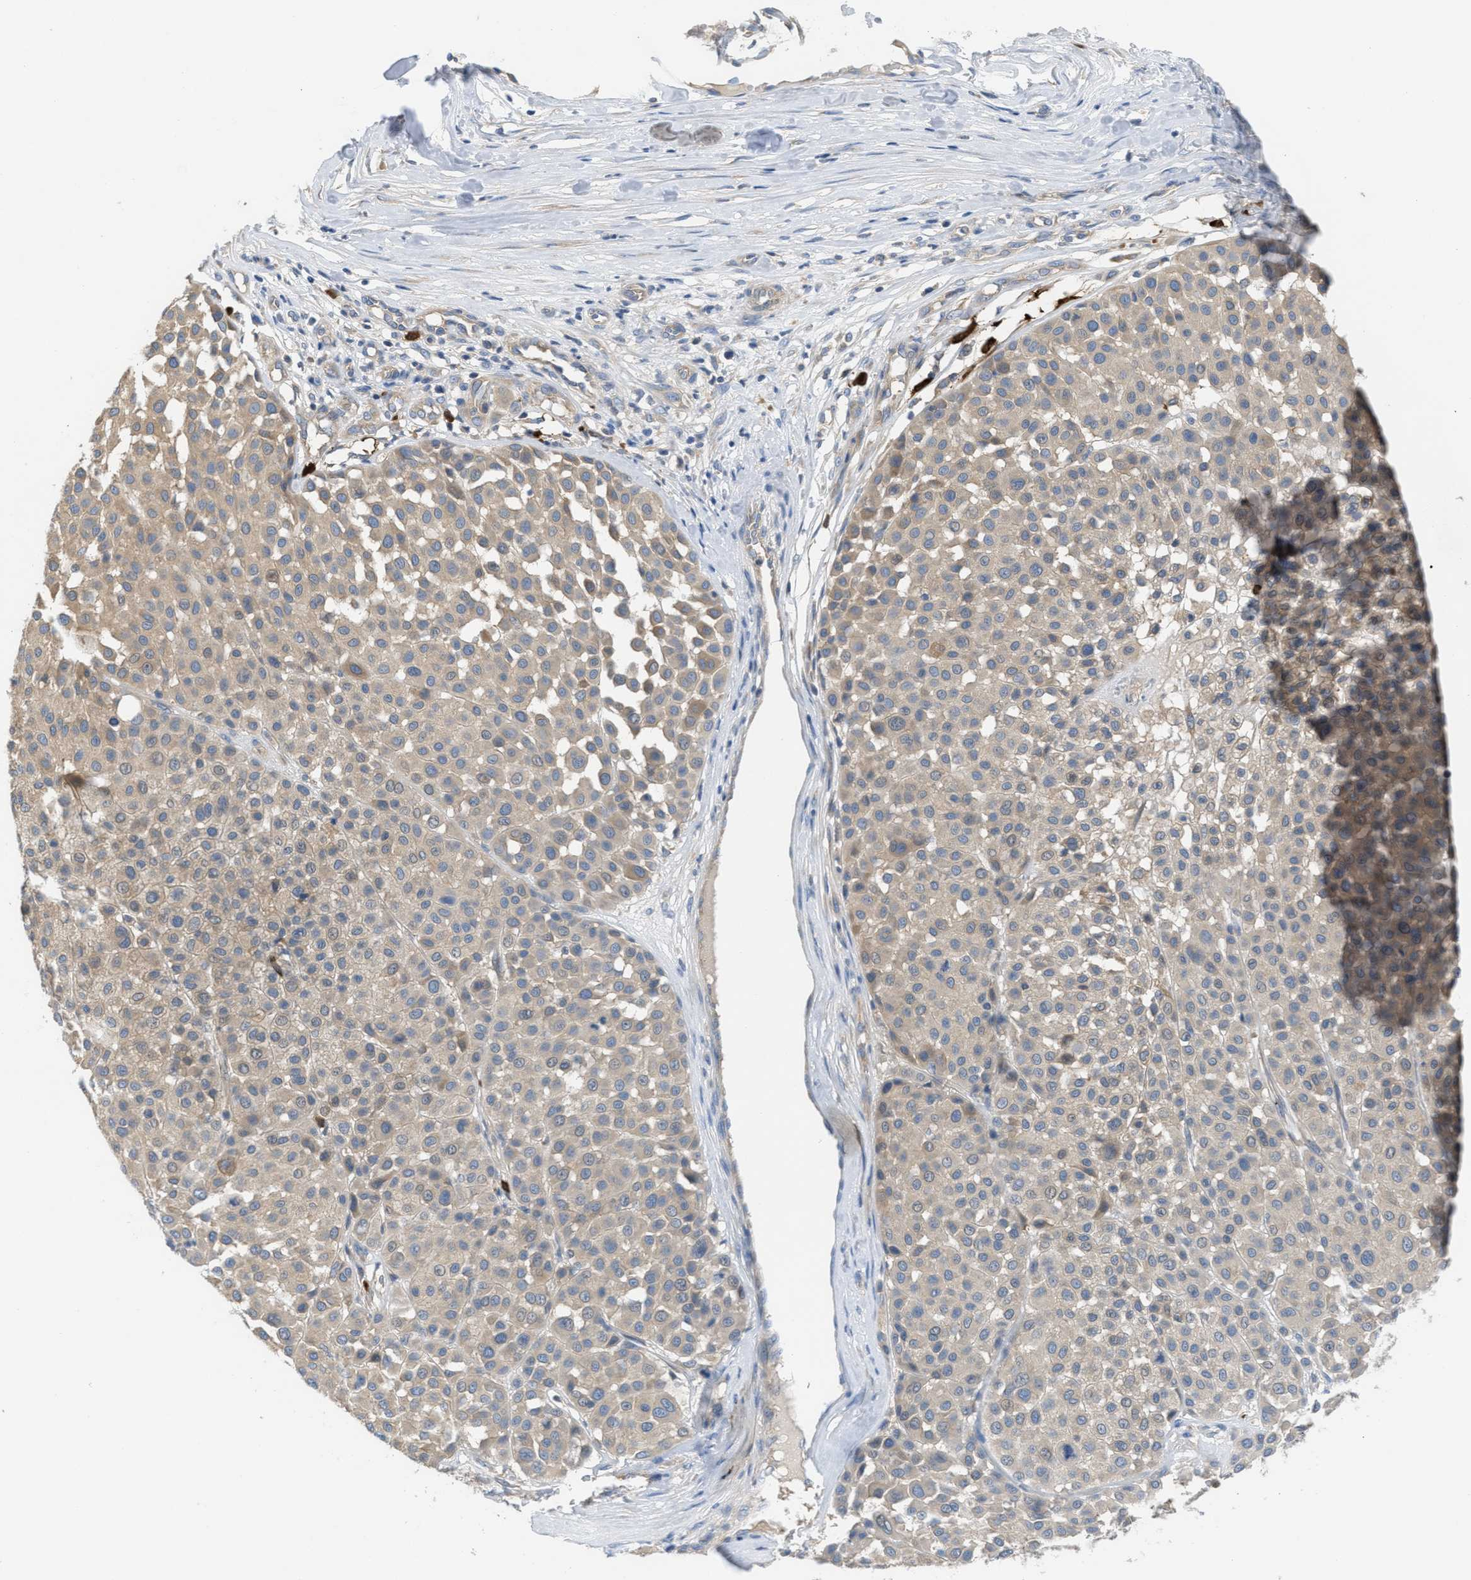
{"staining": {"intensity": "weak", "quantity": ">75%", "location": "cytoplasmic/membranous"}, "tissue": "melanoma", "cell_type": "Tumor cells", "image_type": "cancer", "snomed": [{"axis": "morphology", "description": "Malignant melanoma, Metastatic site"}, {"axis": "topography", "description": "Soft tissue"}], "caption": "IHC micrograph of human melanoma stained for a protein (brown), which reveals low levels of weak cytoplasmic/membranous expression in about >75% of tumor cells.", "gene": "UBA5", "patient": {"sex": "male", "age": 41}}